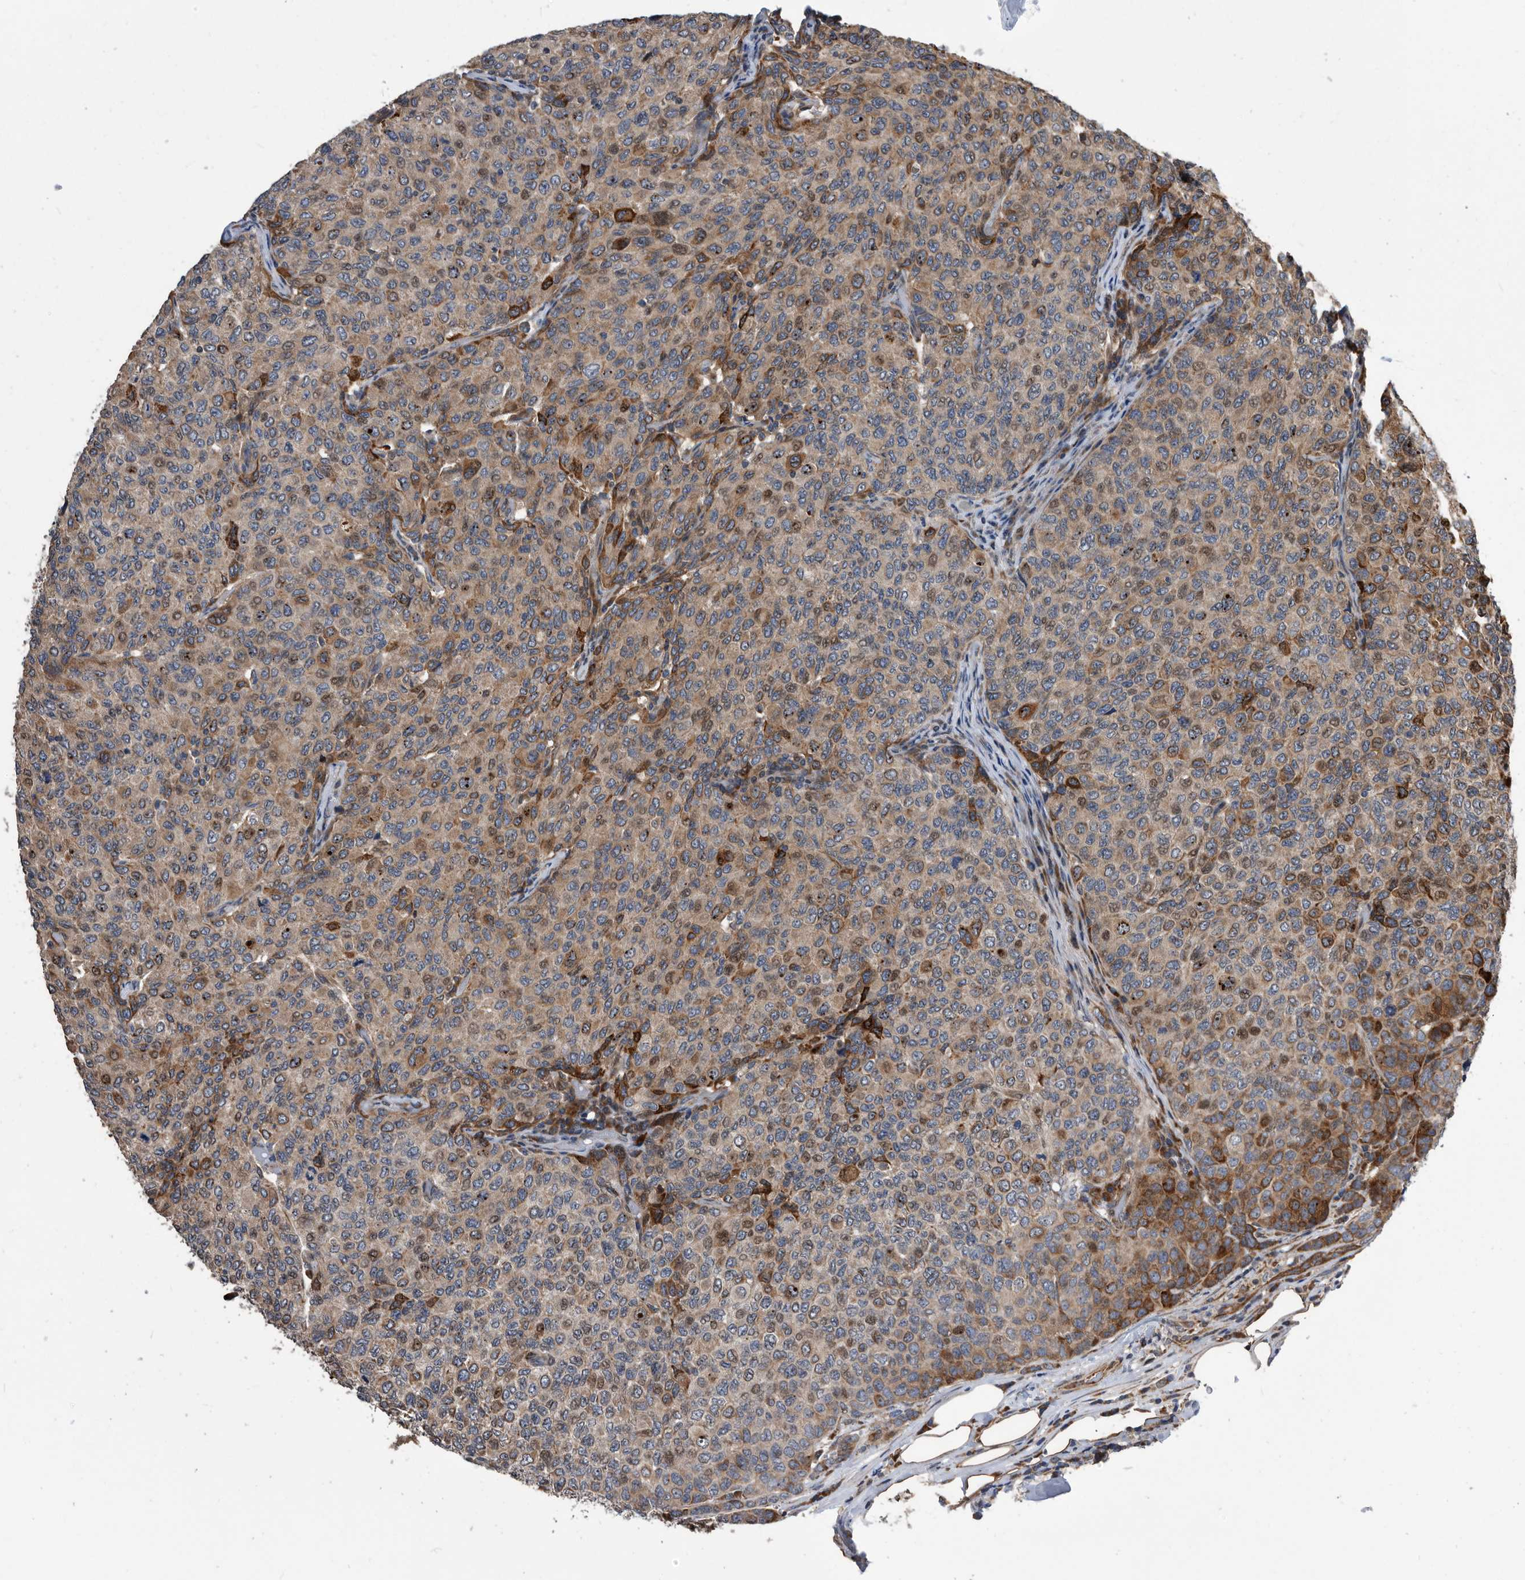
{"staining": {"intensity": "moderate", "quantity": "<25%", "location": "cytoplasmic/membranous"}, "tissue": "breast cancer", "cell_type": "Tumor cells", "image_type": "cancer", "snomed": [{"axis": "morphology", "description": "Duct carcinoma"}, {"axis": "topography", "description": "Breast"}], "caption": "Protein expression analysis of human breast infiltrating ductal carcinoma reveals moderate cytoplasmic/membranous staining in approximately <25% of tumor cells.", "gene": "SERINC2", "patient": {"sex": "female", "age": 55}}